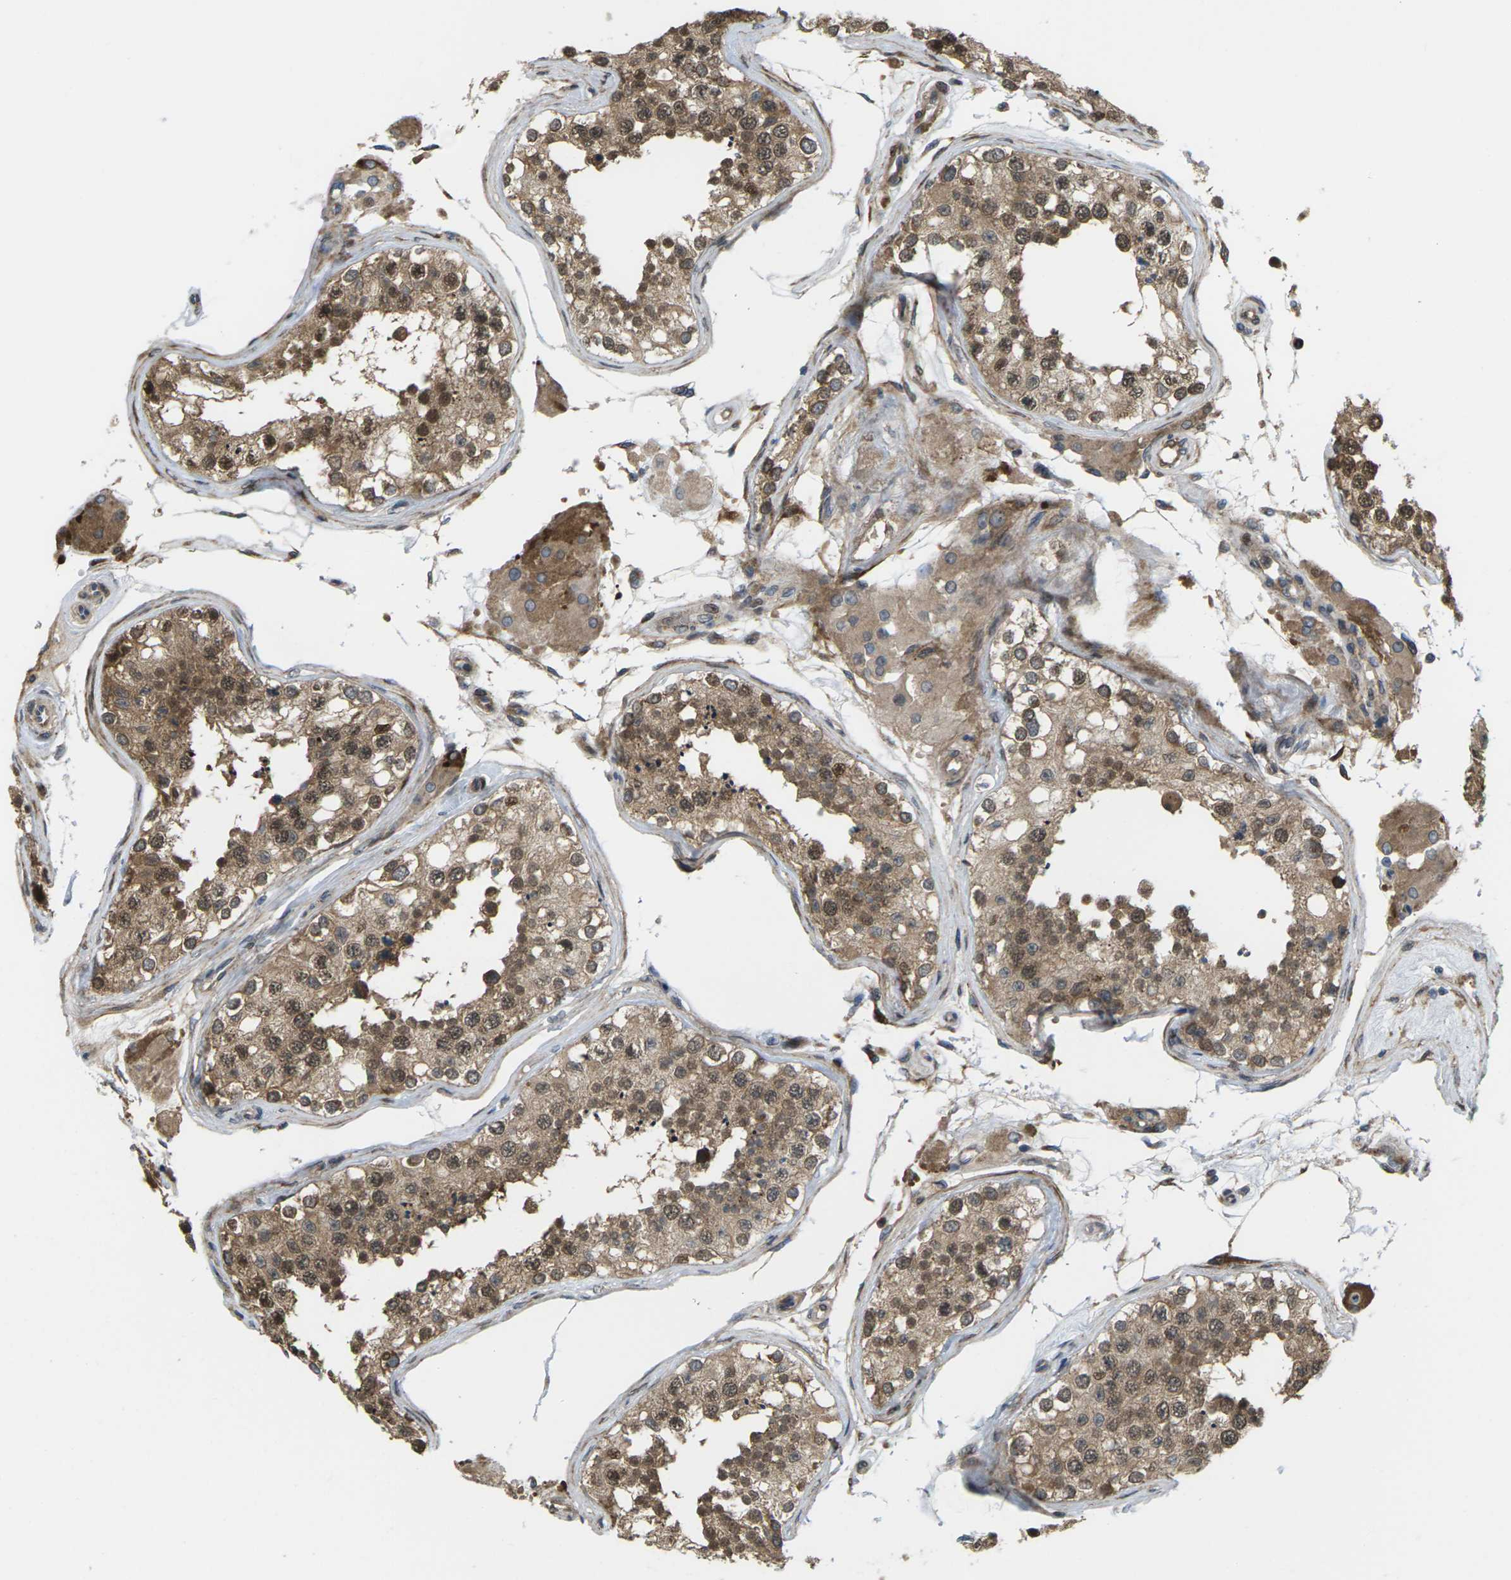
{"staining": {"intensity": "moderate", "quantity": ">75%", "location": "cytoplasmic/membranous,nuclear"}, "tissue": "testis", "cell_type": "Cells in seminiferous ducts", "image_type": "normal", "snomed": [{"axis": "morphology", "description": "Normal tissue, NOS"}, {"axis": "topography", "description": "Testis"}], "caption": "Protein expression analysis of normal human testis reveals moderate cytoplasmic/membranous,nuclear staining in about >75% of cells in seminiferous ducts. (DAB = brown stain, brightfield microscopy at high magnification).", "gene": "ROBO1", "patient": {"sex": "male", "age": 68}}